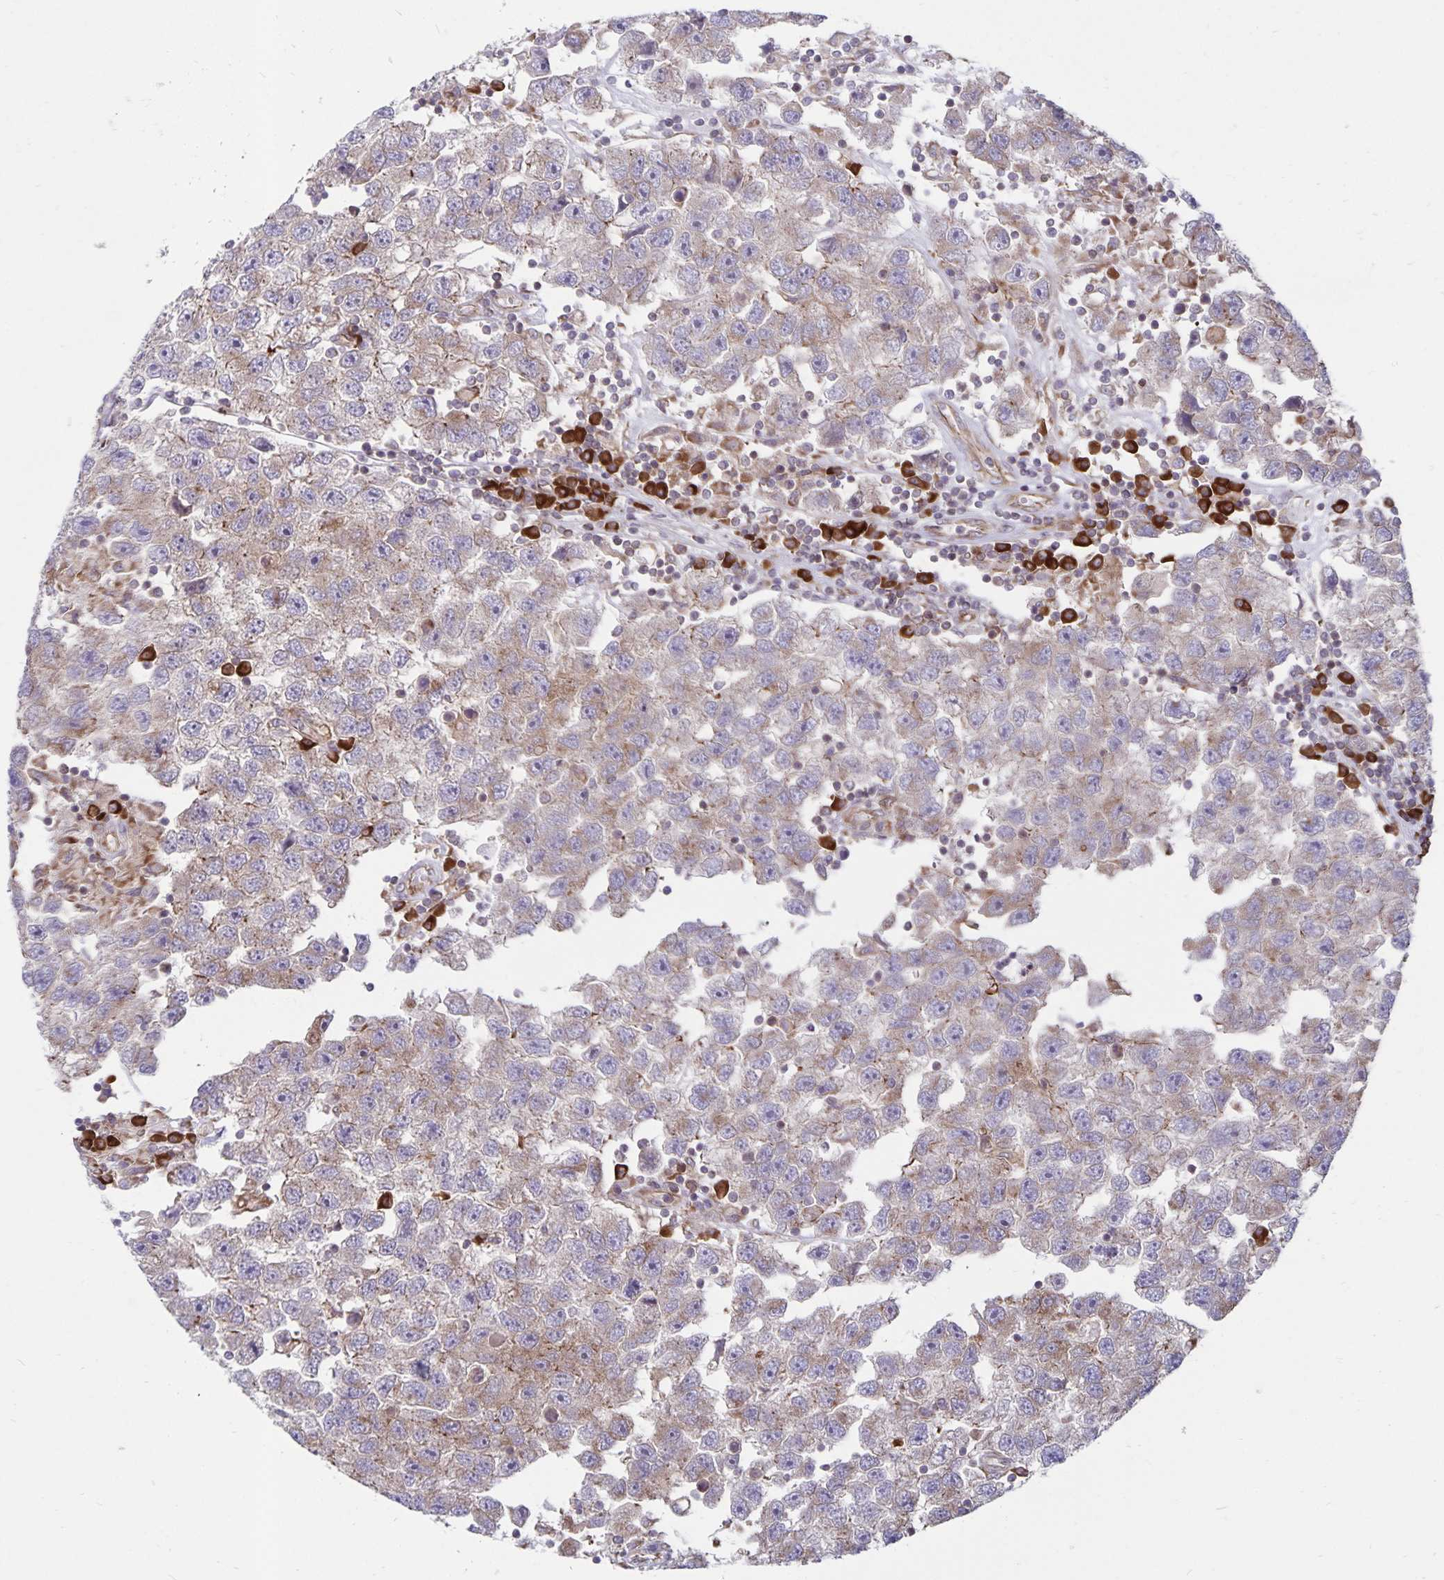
{"staining": {"intensity": "weak", "quantity": "25%-75%", "location": "cytoplasmic/membranous"}, "tissue": "testis cancer", "cell_type": "Tumor cells", "image_type": "cancer", "snomed": [{"axis": "morphology", "description": "Seminoma, NOS"}, {"axis": "topography", "description": "Testis"}], "caption": "Protein expression analysis of human testis seminoma reveals weak cytoplasmic/membranous expression in about 25%-75% of tumor cells. The protein is stained brown, and the nuclei are stained in blue (DAB (3,3'-diaminobenzidine) IHC with brightfield microscopy, high magnification).", "gene": "SEC62", "patient": {"sex": "male", "age": 26}}